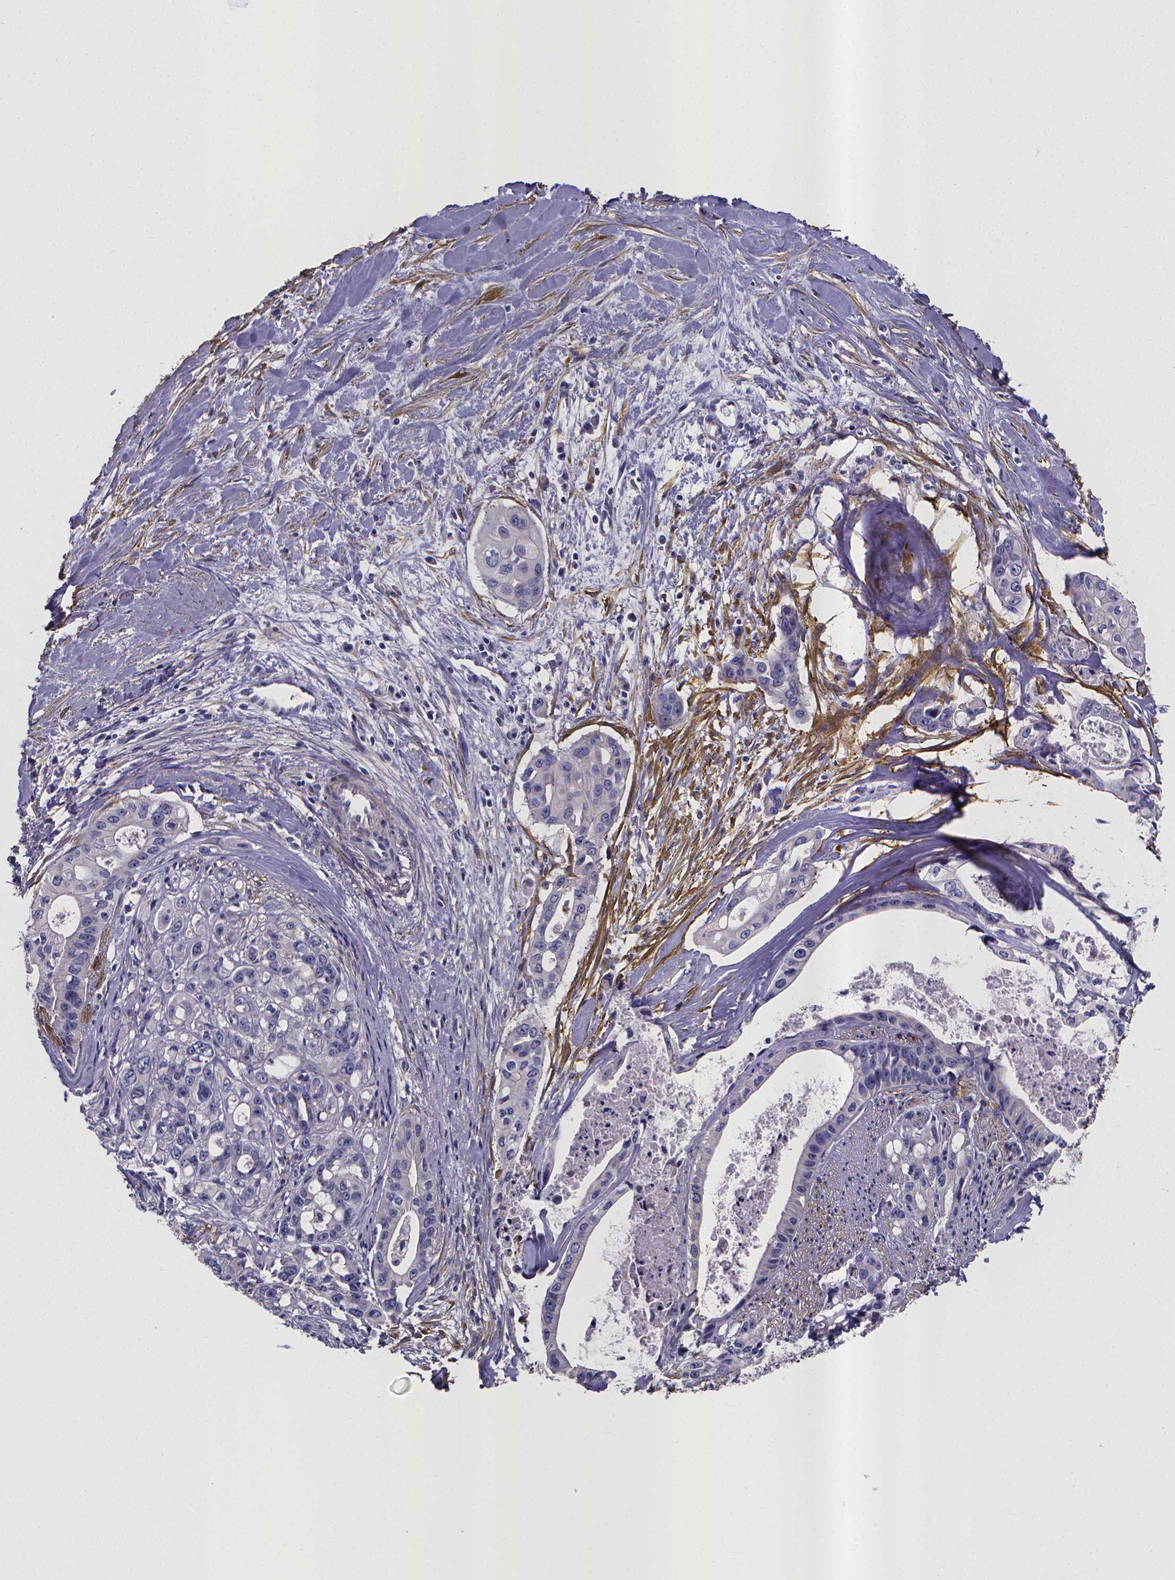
{"staining": {"intensity": "negative", "quantity": "none", "location": "none"}, "tissue": "pancreatic cancer", "cell_type": "Tumor cells", "image_type": "cancer", "snomed": [{"axis": "morphology", "description": "Adenocarcinoma, NOS"}, {"axis": "topography", "description": "Pancreas"}], "caption": "This histopathology image is of pancreatic cancer (adenocarcinoma) stained with immunohistochemistry to label a protein in brown with the nuclei are counter-stained blue. There is no positivity in tumor cells.", "gene": "RERG", "patient": {"sex": "male", "age": 60}}